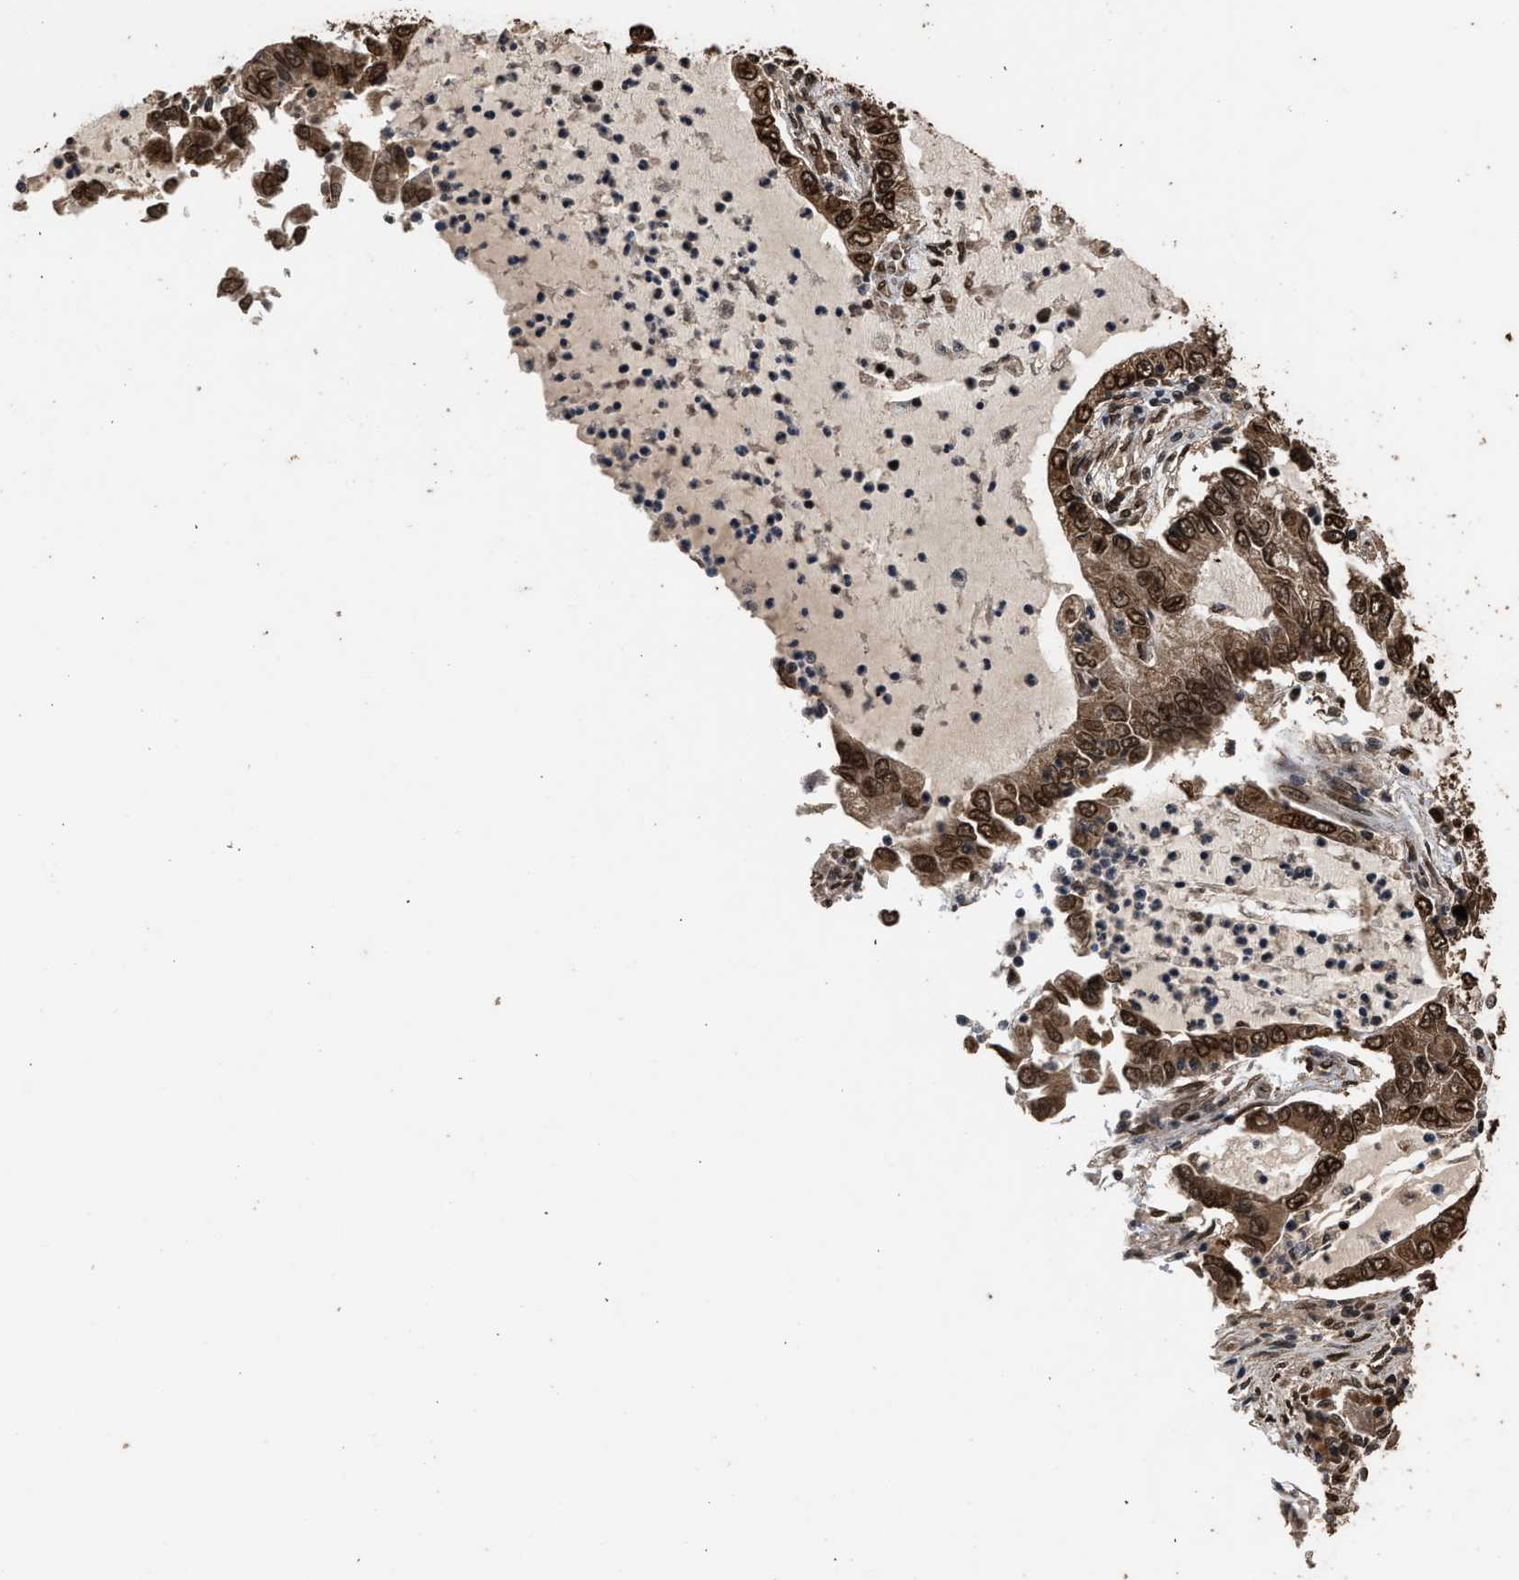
{"staining": {"intensity": "strong", "quantity": ">75%", "location": "nuclear"}, "tissue": "lung cancer", "cell_type": "Tumor cells", "image_type": "cancer", "snomed": [{"axis": "morphology", "description": "Adenocarcinoma, NOS"}, {"axis": "topography", "description": "Lung"}], "caption": "The immunohistochemical stain highlights strong nuclear staining in tumor cells of lung cancer (adenocarcinoma) tissue.", "gene": "PPP4R3B", "patient": {"sex": "female", "age": 51}}